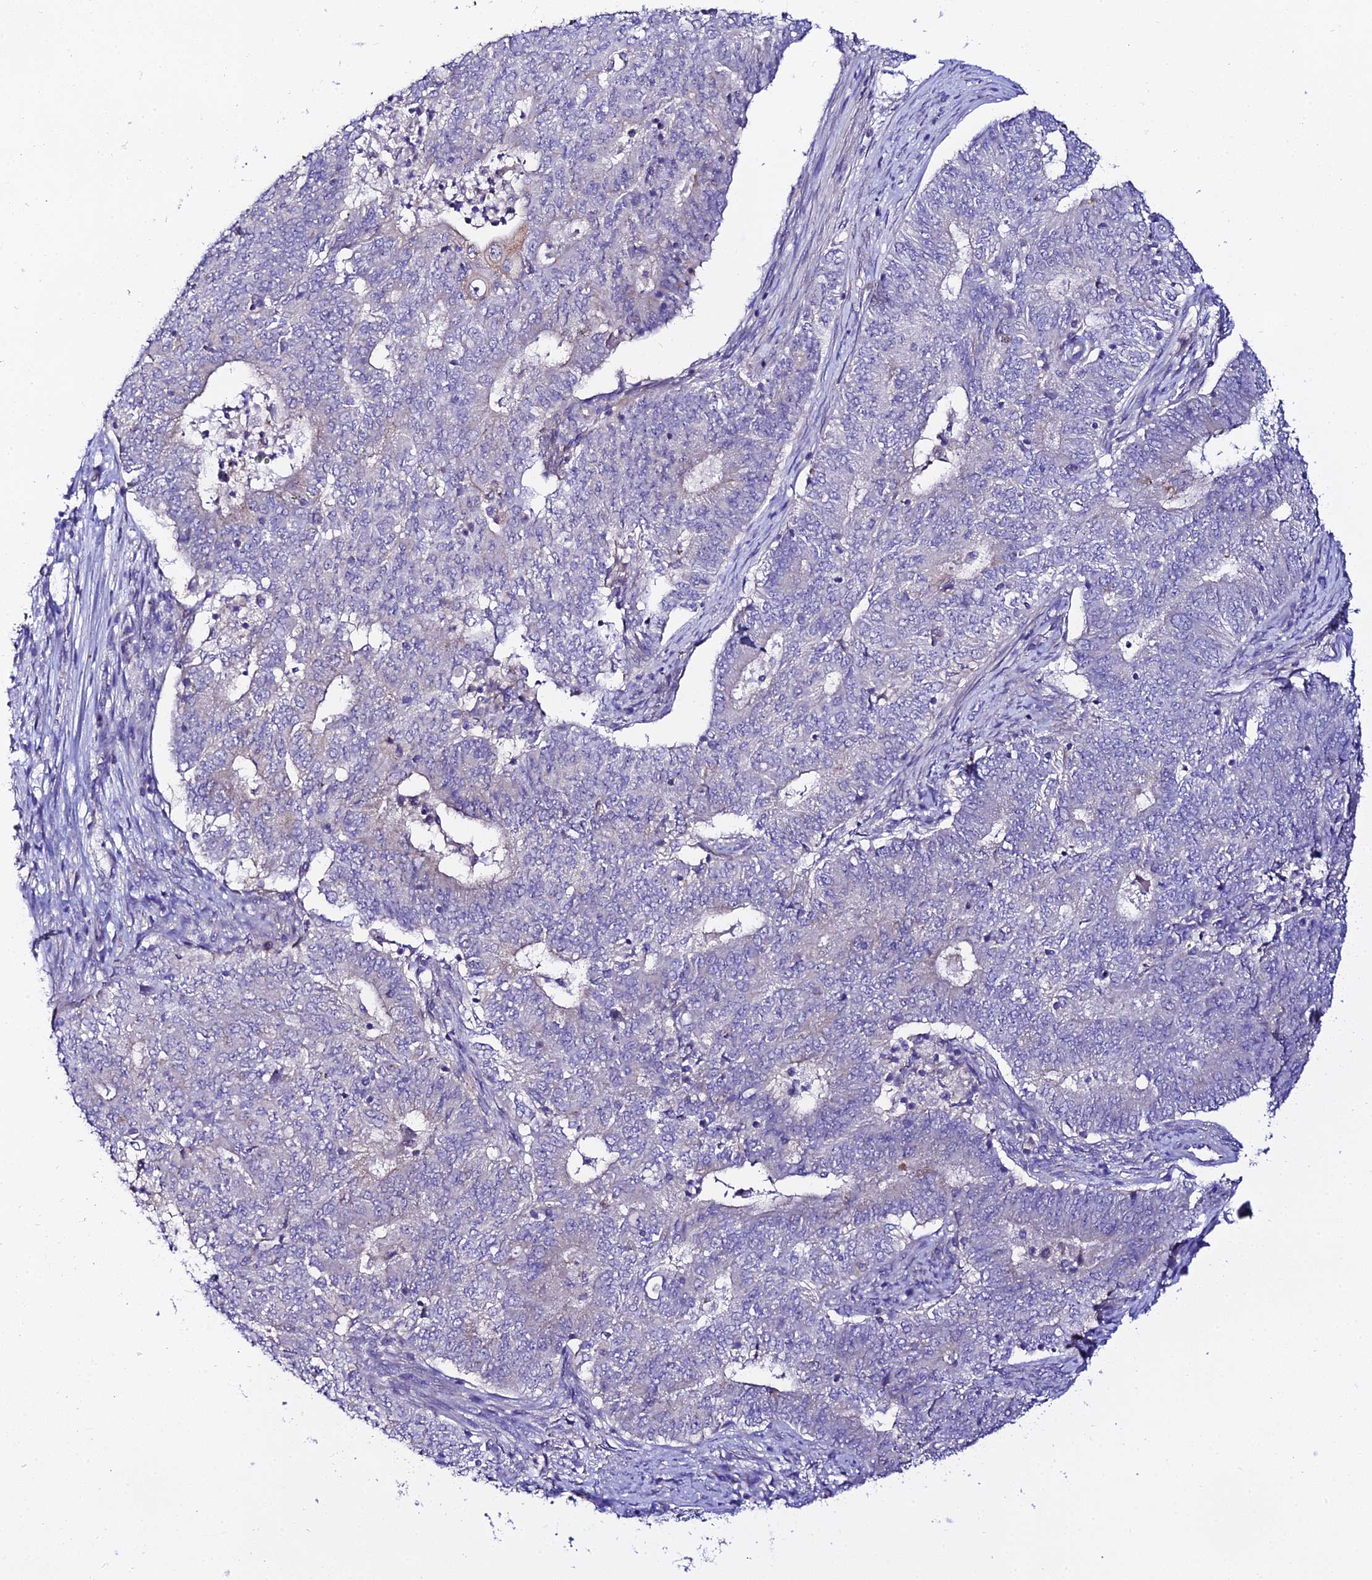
{"staining": {"intensity": "negative", "quantity": "none", "location": "none"}, "tissue": "endometrial cancer", "cell_type": "Tumor cells", "image_type": "cancer", "snomed": [{"axis": "morphology", "description": "Adenocarcinoma, NOS"}, {"axis": "topography", "description": "Endometrium"}], "caption": "Immunohistochemistry (IHC) of endometrial adenocarcinoma exhibits no positivity in tumor cells. Brightfield microscopy of immunohistochemistry stained with DAB (brown) and hematoxylin (blue), captured at high magnification.", "gene": "ATG16L2", "patient": {"sex": "female", "age": 62}}